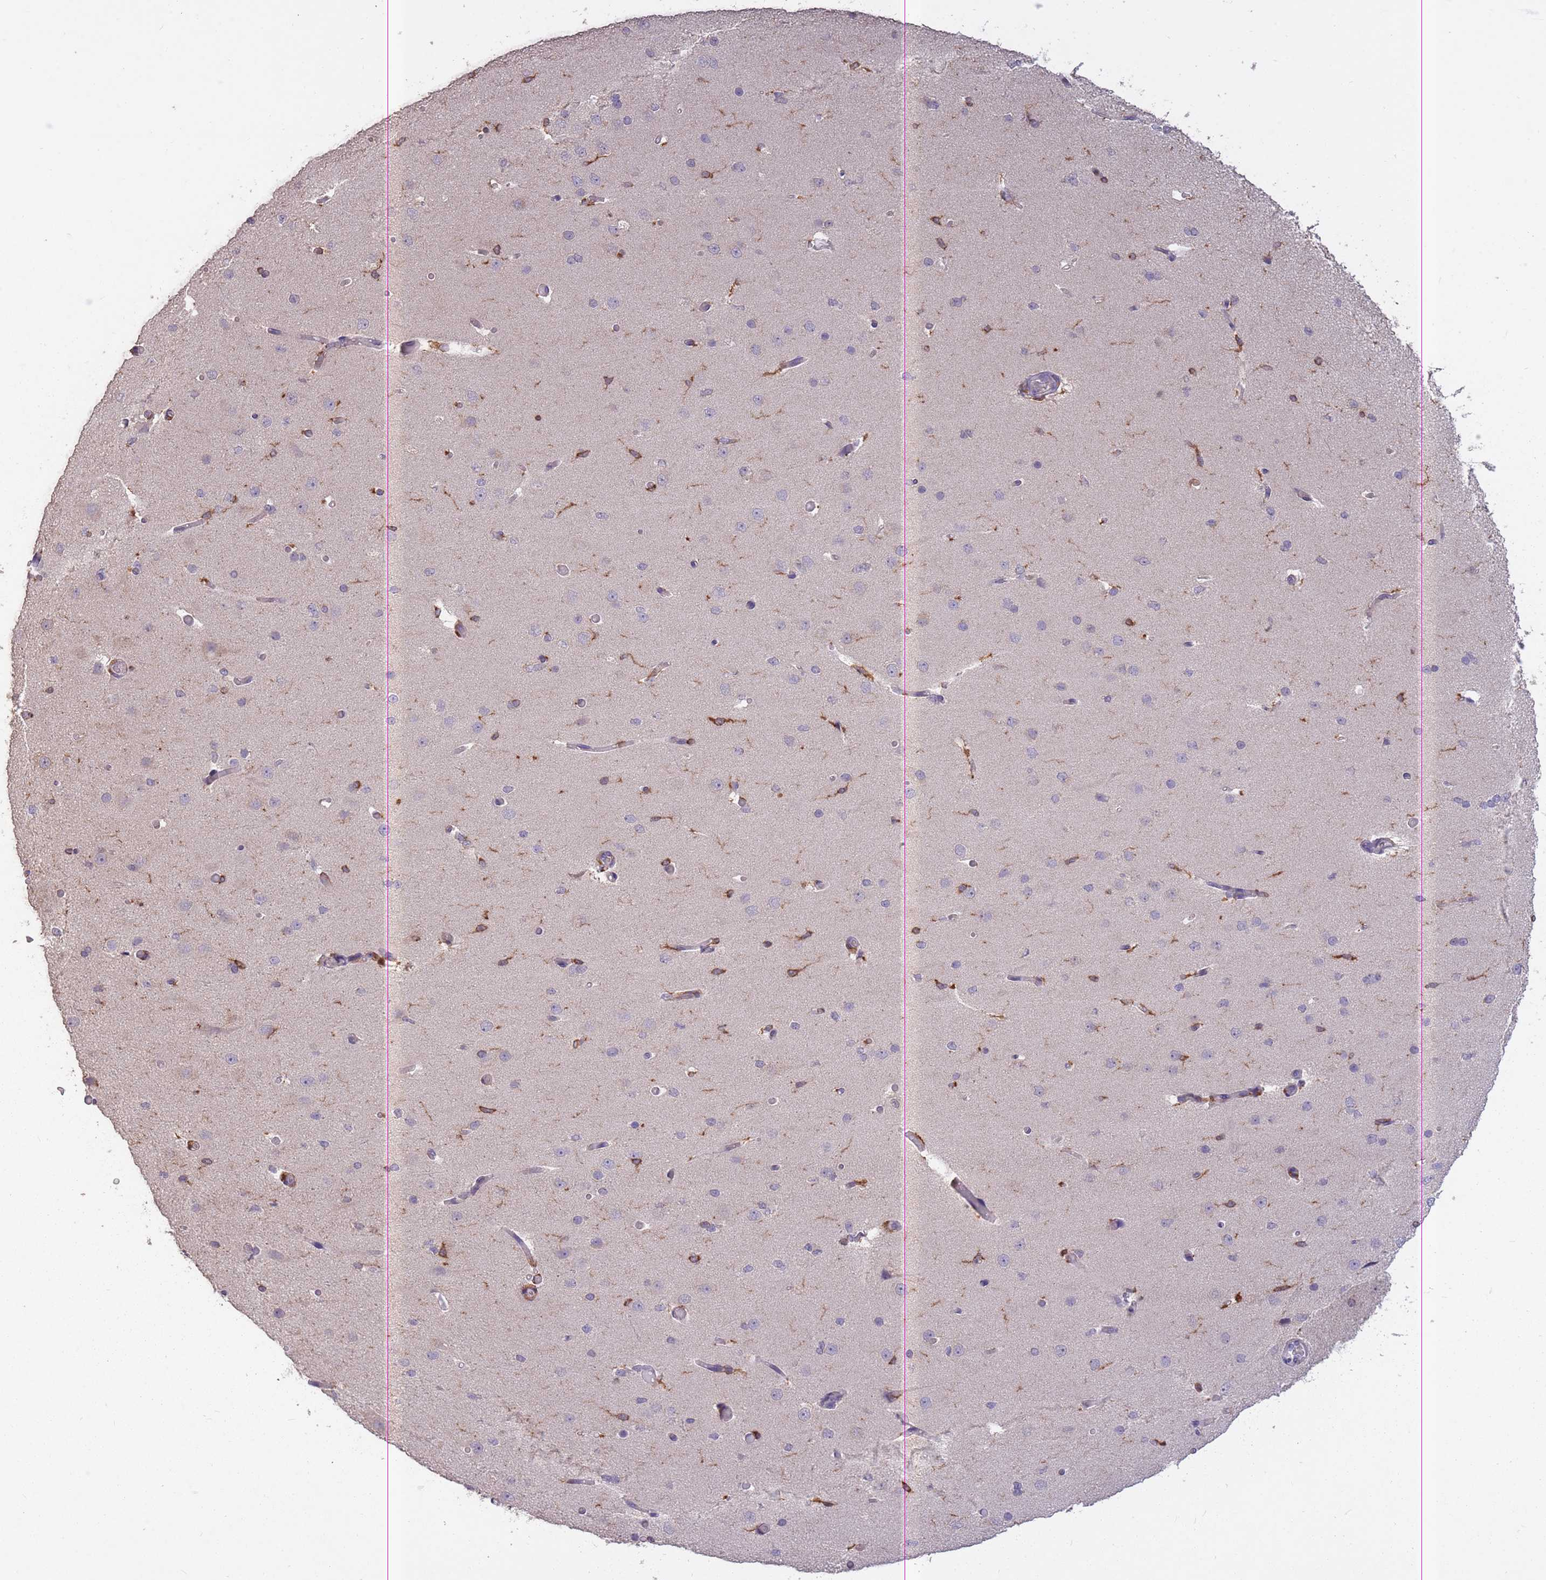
{"staining": {"intensity": "moderate", "quantity": "<25%", "location": "cytoplasmic/membranous"}, "tissue": "cerebral cortex", "cell_type": "Endothelial cells", "image_type": "normal", "snomed": [{"axis": "morphology", "description": "Normal tissue, NOS"}, {"axis": "morphology", "description": "Inflammation, NOS"}, {"axis": "topography", "description": "Cerebral cortex"}], "caption": "Moderate cytoplasmic/membranous protein expression is identified in approximately <25% of endothelial cells in cerebral cortex. The staining is performed using DAB brown chromogen to label protein expression. The nuclei are counter-stained blue using hematoxylin.", "gene": "GMIP", "patient": {"sex": "male", "age": 6}}